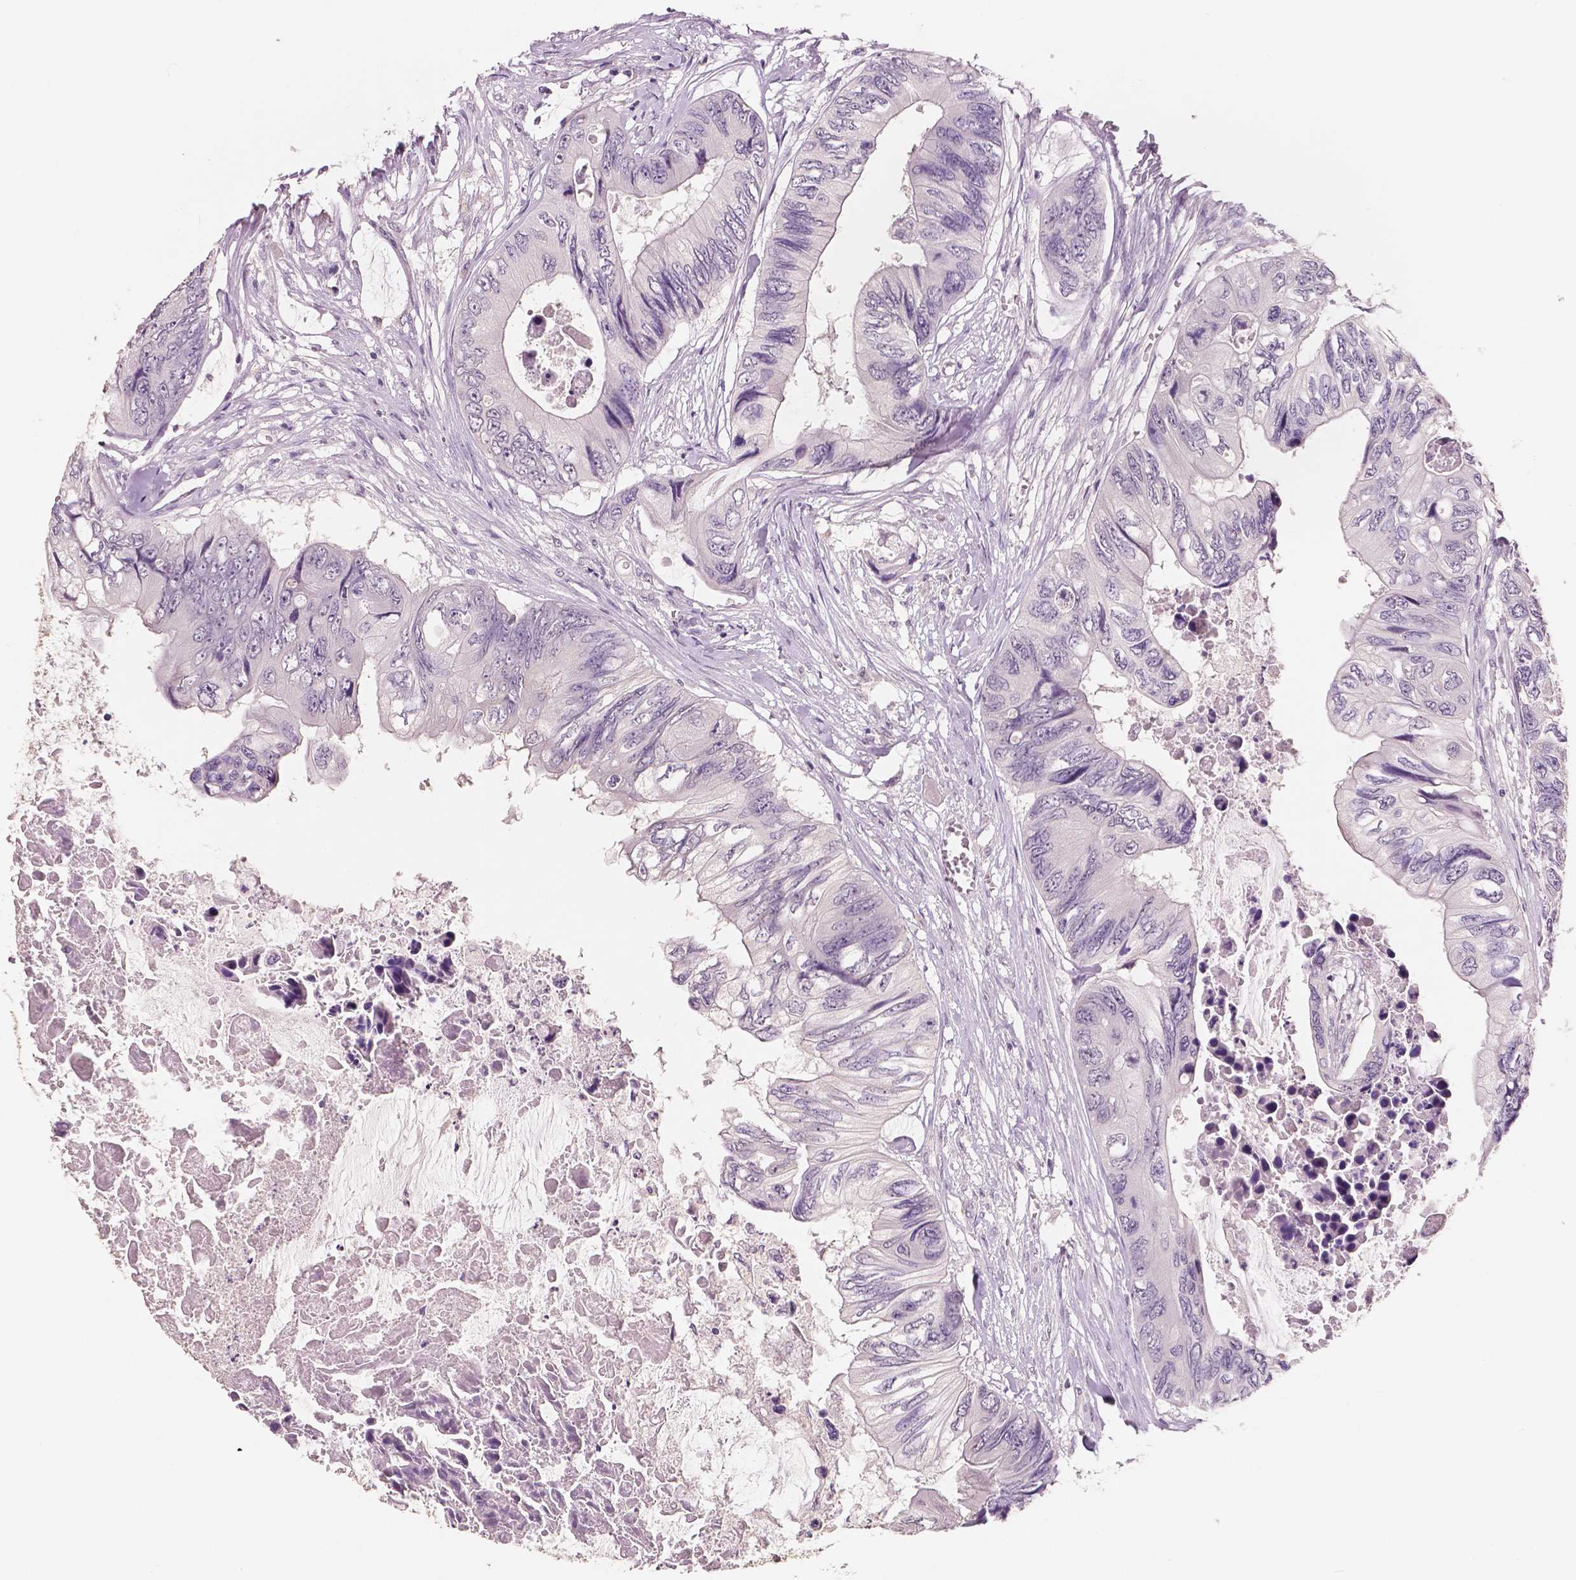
{"staining": {"intensity": "negative", "quantity": "none", "location": "none"}, "tissue": "colorectal cancer", "cell_type": "Tumor cells", "image_type": "cancer", "snomed": [{"axis": "morphology", "description": "Adenocarcinoma, NOS"}, {"axis": "topography", "description": "Rectum"}], "caption": "The histopathology image demonstrates no significant expression in tumor cells of colorectal cancer.", "gene": "NECAB1", "patient": {"sex": "male", "age": 63}}